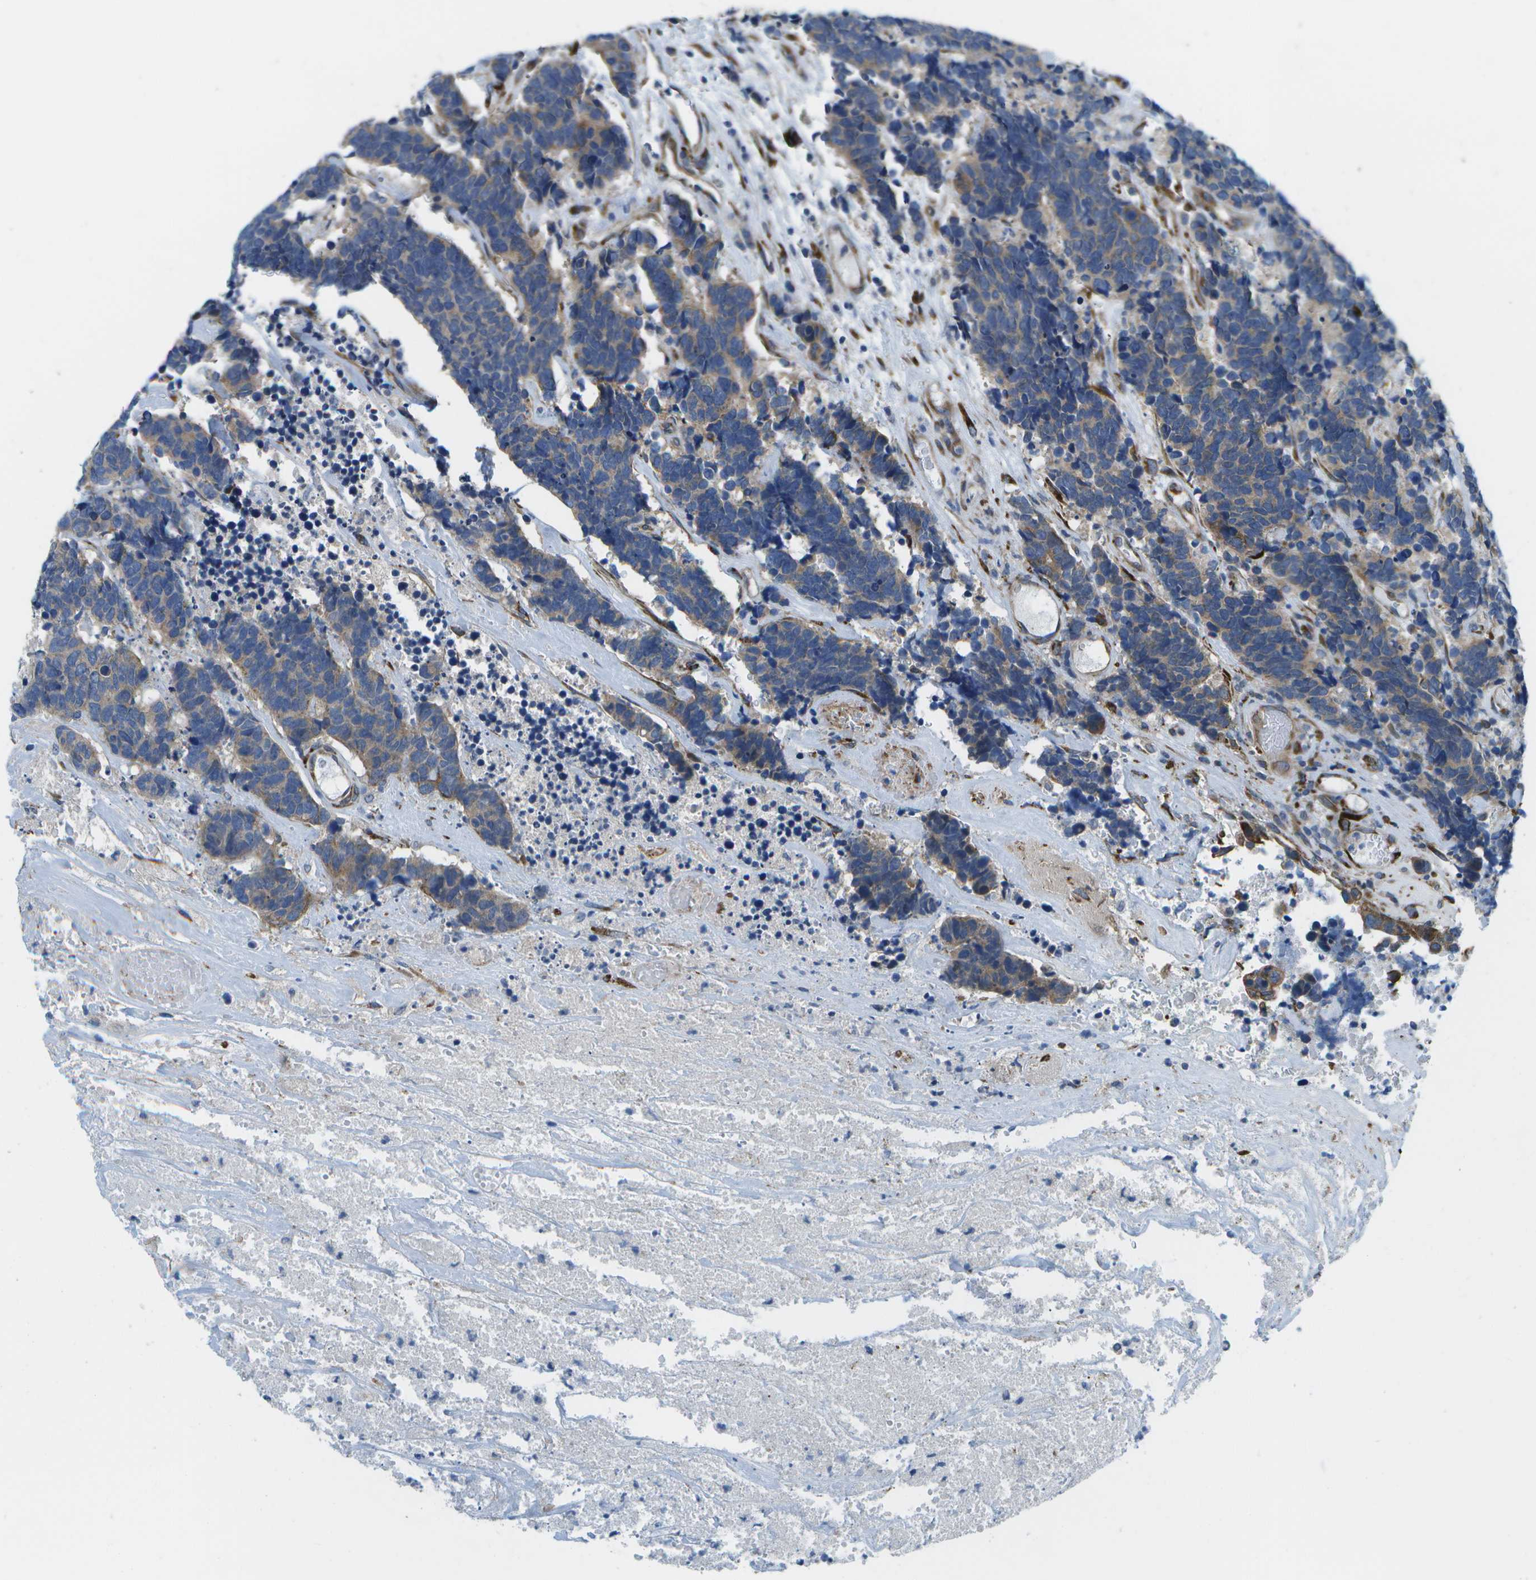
{"staining": {"intensity": "weak", "quantity": "25%-75%", "location": "cytoplasmic/membranous"}, "tissue": "carcinoid", "cell_type": "Tumor cells", "image_type": "cancer", "snomed": [{"axis": "morphology", "description": "Carcinoma, NOS"}, {"axis": "morphology", "description": "Carcinoid, malignant, NOS"}, {"axis": "topography", "description": "Urinary bladder"}], "caption": "This image displays carcinoid stained with IHC to label a protein in brown. The cytoplasmic/membranous of tumor cells show weak positivity for the protein. Nuclei are counter-stained blue.", "gene": "P3H1", "patient": {"sex": "male", "age": 57}}